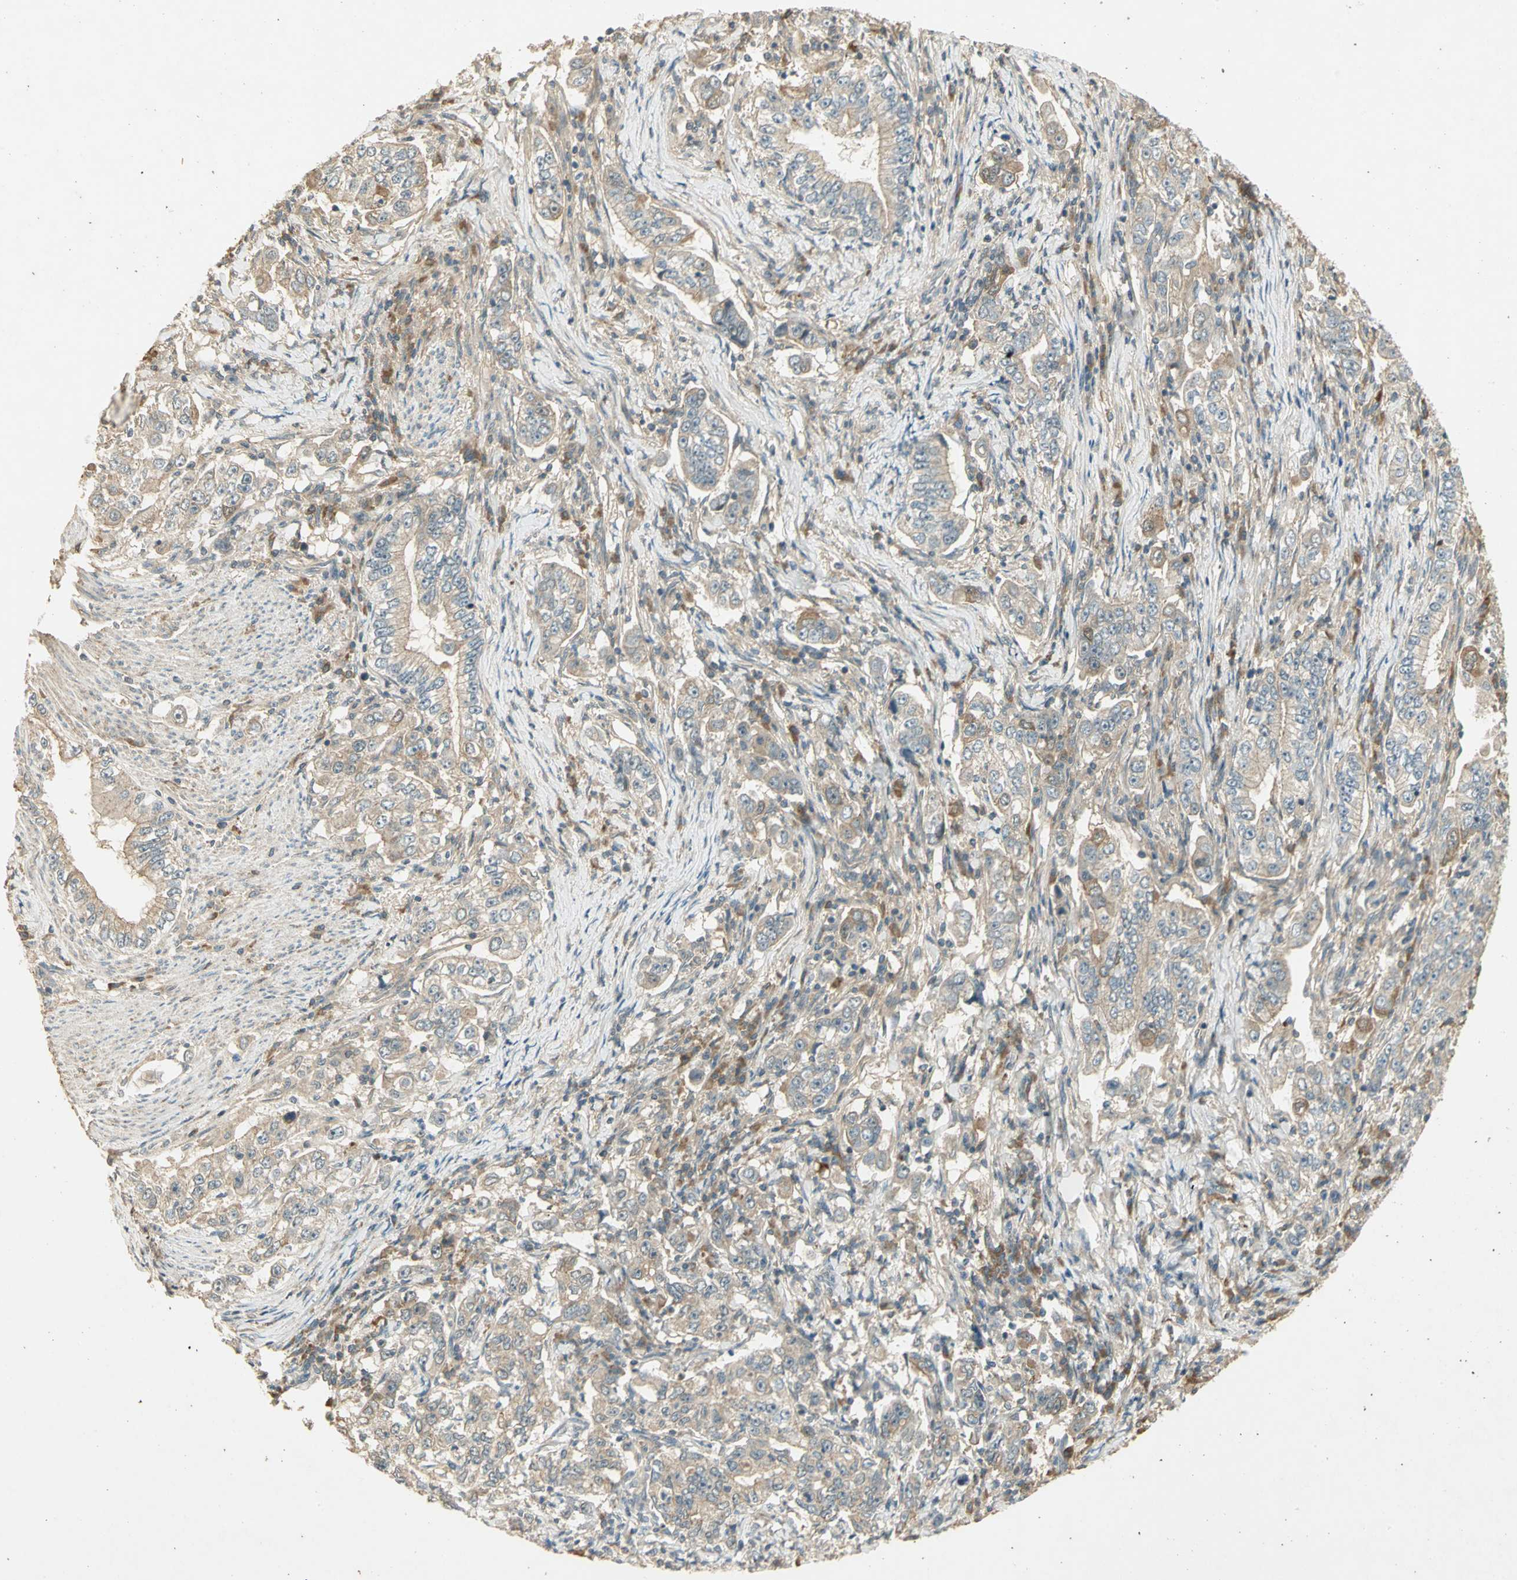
{"staining": {"intensity": "weak", "quantity": ">75%", "location": "cytoplasmic/membranous"}, "tissue": "stomach cancer", "cell_type": "Tumor cells", "image_type": "cancer", "snomed": [{"axis": "morphology", "description": "Adenocarcinoma, NOS"}, {"axis": "topography", "description": "Stomach, lower"}], "caption": "A micrograph of stomach cancer stained for a protein displays weak cytoplasmic/membranous brown staining in tumor cells. The protein is shown in brown color, while the nuclei are stained blue.", "gene": "KEAP1", "patient": {"sex": "female", "age": 72}}